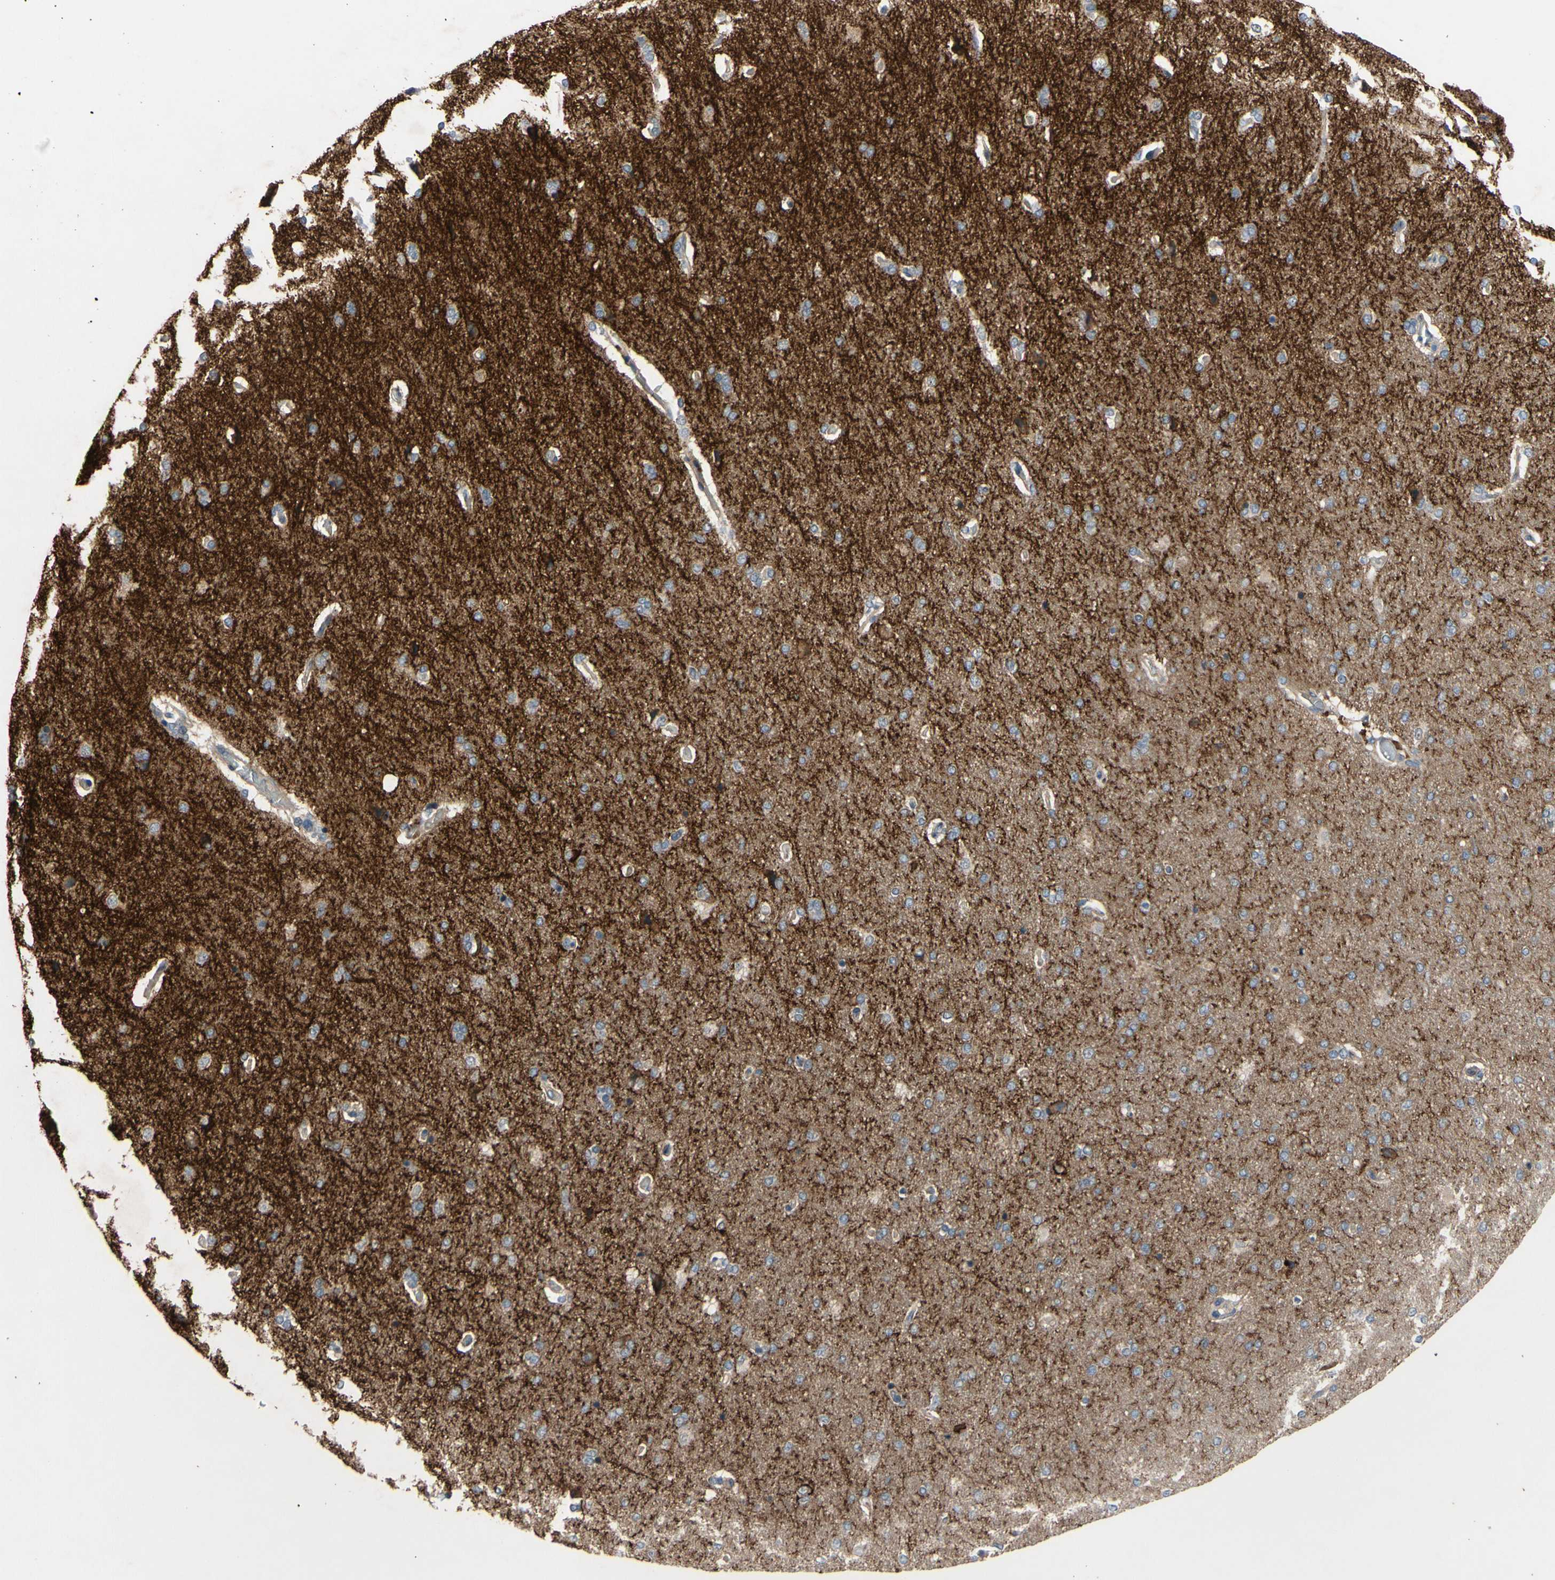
{"staining": {"intensity": "moderate", "quantity": ">75%", "location": "cytoplasmic/membranous"}, "tissue": "cerebral cortex", "cell_type": "Endothelial cells", "image_type": "normal", "snomed": [{"axis": "morphology", "description": "Normal tissue, NOS"}, {"axis": "topography", "description": "Cerebral cortex"}], "caption": "Approximately >75% of endothelial cells in unremarkable cerebral cortex reveal moderate cytoplasmic/membranous protein expression as visualized by brown immunohistochemical staining.", "gene": "ICAM5", "patient": {"sex": "male", "age": 62}}